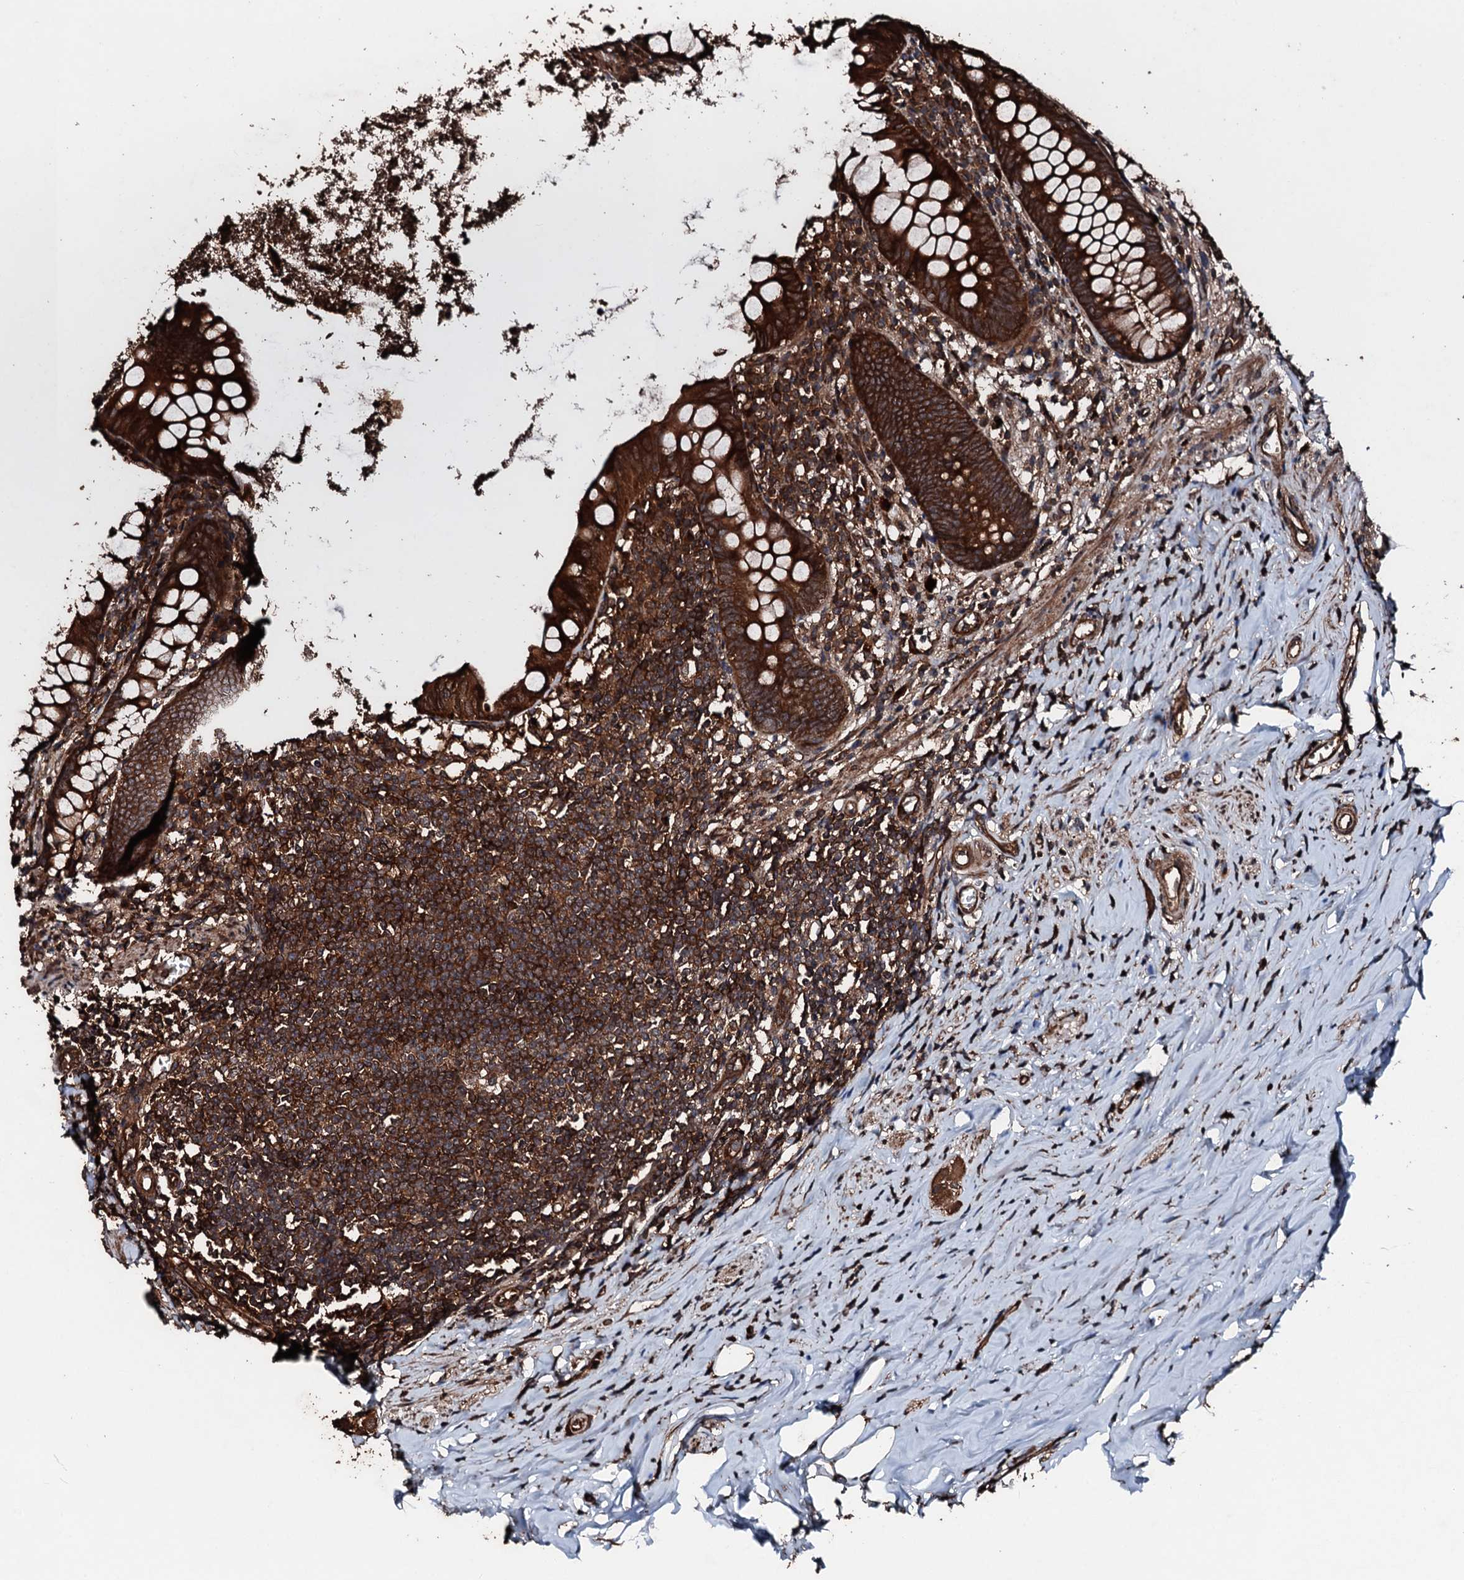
{"staining": {"intensity": "strong", "quantity": ">75%", "location": "cytoplasmic/membranous"}, "tissue": "appendix", "cell_type": "Glandular cells", "image_type": "normal", "snomed": [{"axis": "morphology", "description": "Normal tissue, NOS"}, {"axis": "topography", "description": "Appendix"}], "caption": "A high-resolution image shows IHC staining of benign appendix, which exhibits strong cytoplasmic/membranous positivity in approximately >75% of glandular cells. (IHC, brightfield microscopy, high magnification).", "gene": "KIF18A", "patient": {"sex": "female", "age": 51}}